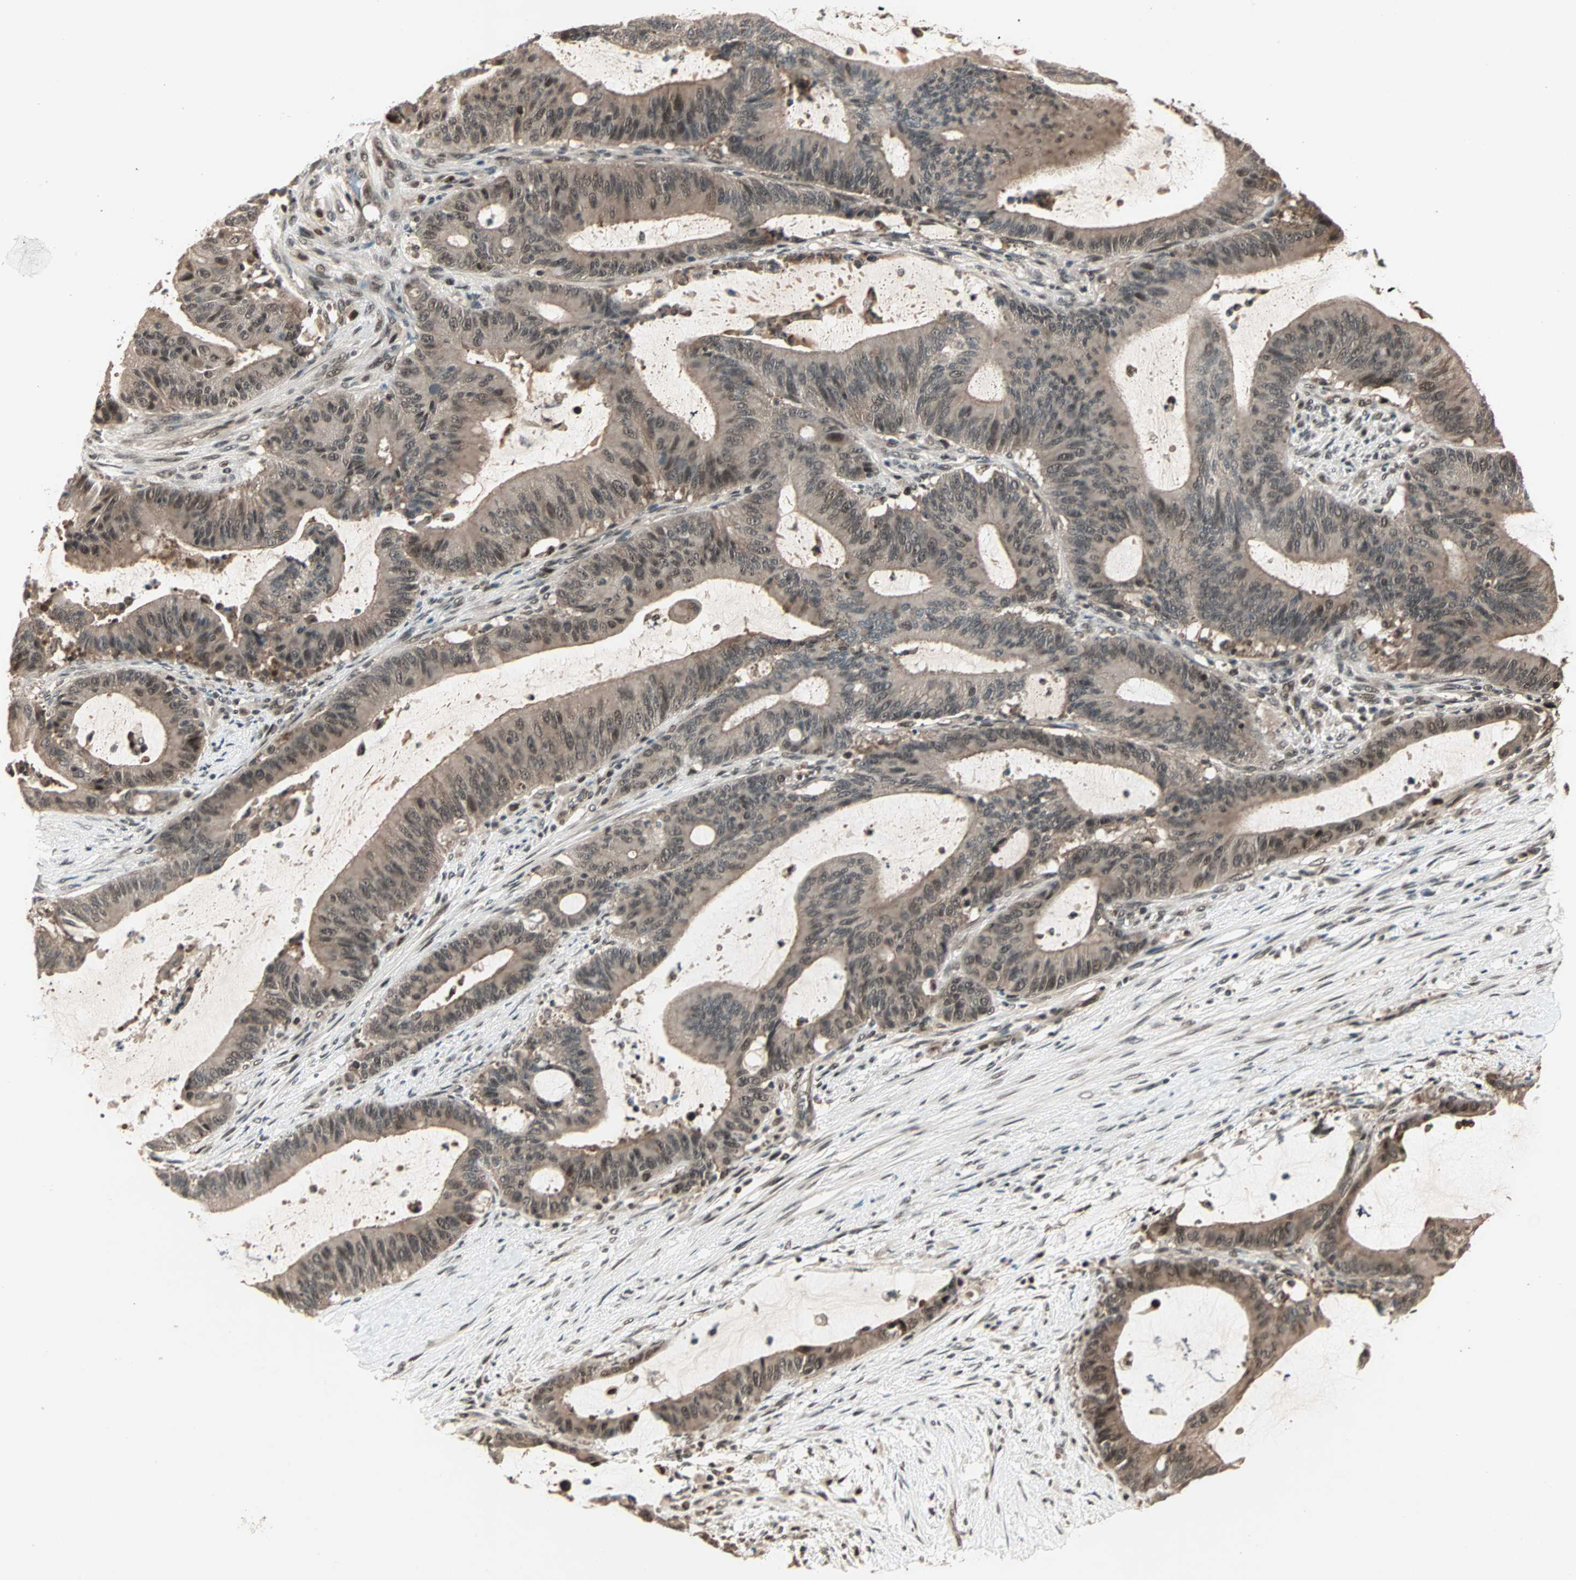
{"staining": {"intensity": "weak", "quantity": ">75%", "location": "cytoplasmic/membranous,nuclear"}, "tissue": "liver cancer", "cell_type": "Tumor cells", "image_type": "cancer", "snomed": [{"axis": "morphology", "description": "Cholangiocarcinoma"}, {"axis": "topography", "description": "Liver"}], "caption": "Immunohistochemical staining of liver cholangiocarcinoma displays weak cytoplasmic/membranous and nuclear protein expression in approximately >75% of tumor cells.", "gene": "ZNF701", "patient": {"sex": "female", "age": 73}}